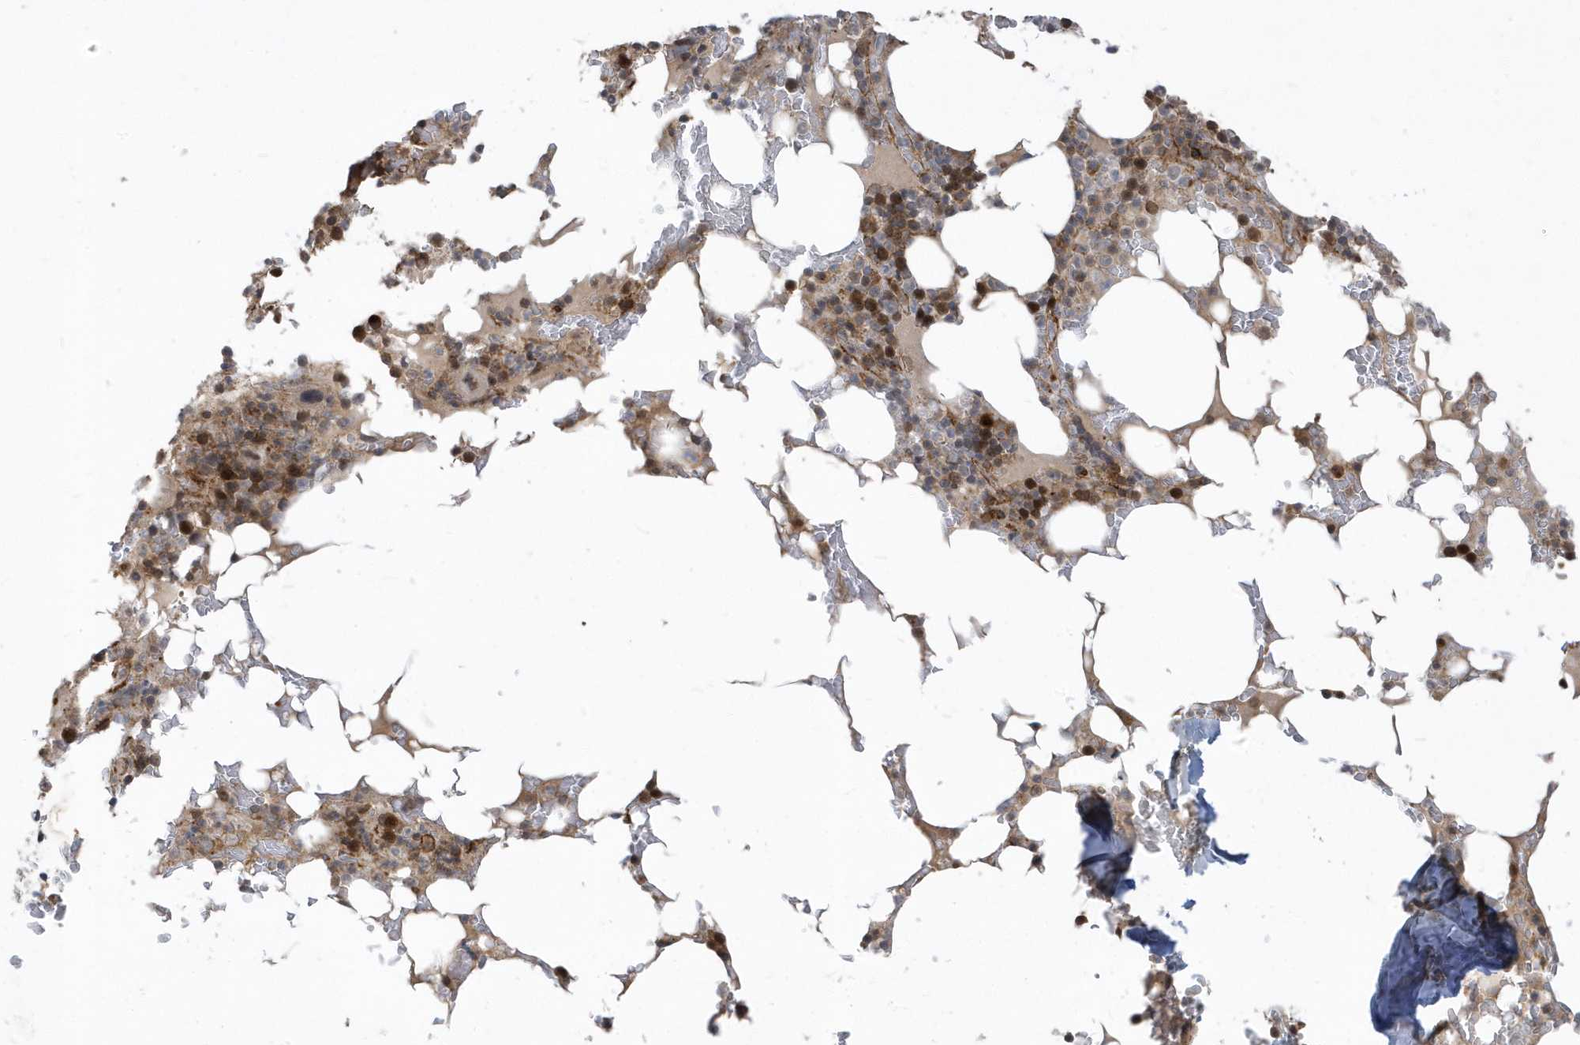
{"staining": {"intensity": "moderate", "quantity": "25%-75%", "location": "cytoplasmic/membranous,nuclear"}, "tissue": "bone marrow", "cell_type": "Hematopoietic cells", "image_type": "normal", "snomed": [{"axis": "morphology", "description": "Normal tissue, NOS"}, {"axis": "topography", "description": "Bone marrow"}], "caption": "Moderate cytoplasmic/membranous,nuclear expression is identified in about 25%-75% of hematopoietic cells in unremarkable bone marrow.", "gene": "HRH4", "patient": {"sex": "male", "age": 58}}